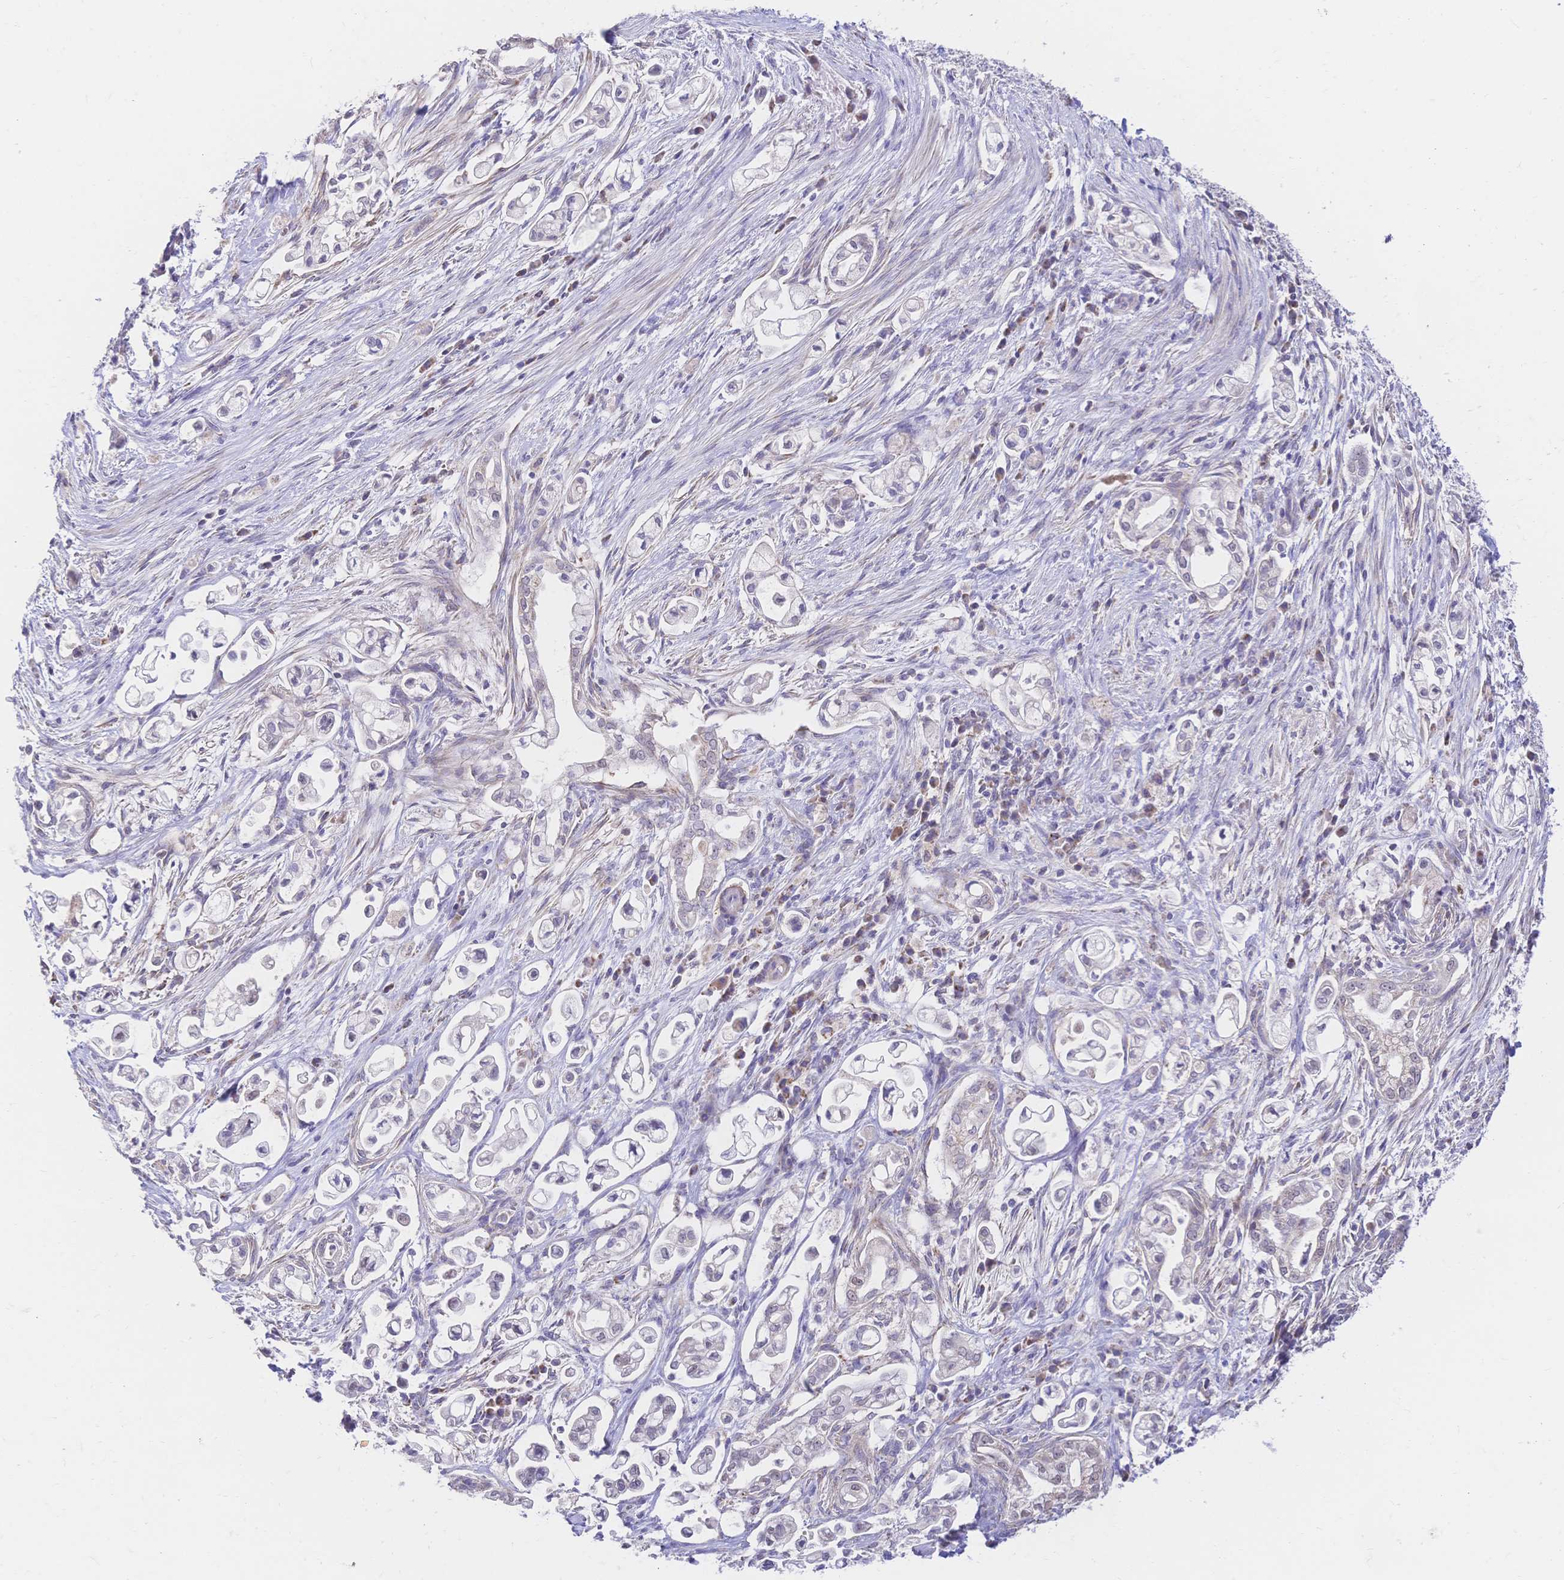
{"staining": {"intensity": "weak", "quantity": "<25%", "location": "cytoplasmic/membranous"}, "tissue": "pancreatic cancer", "cell_type": "Tumor cells", "image_type": "cancer", "snomed": [{"axis": "morphology", "description": "Adenocarcinoma, NOS"}, {"axis": "topography", "description": "Pancreas"}], "caption": "Human pancreatic cancer stained for a protein using immunohistochemistry shows no positivity in tumor cells.", "gene": "CLEC18B", "patient": {"sex": "female", "age": 69}}